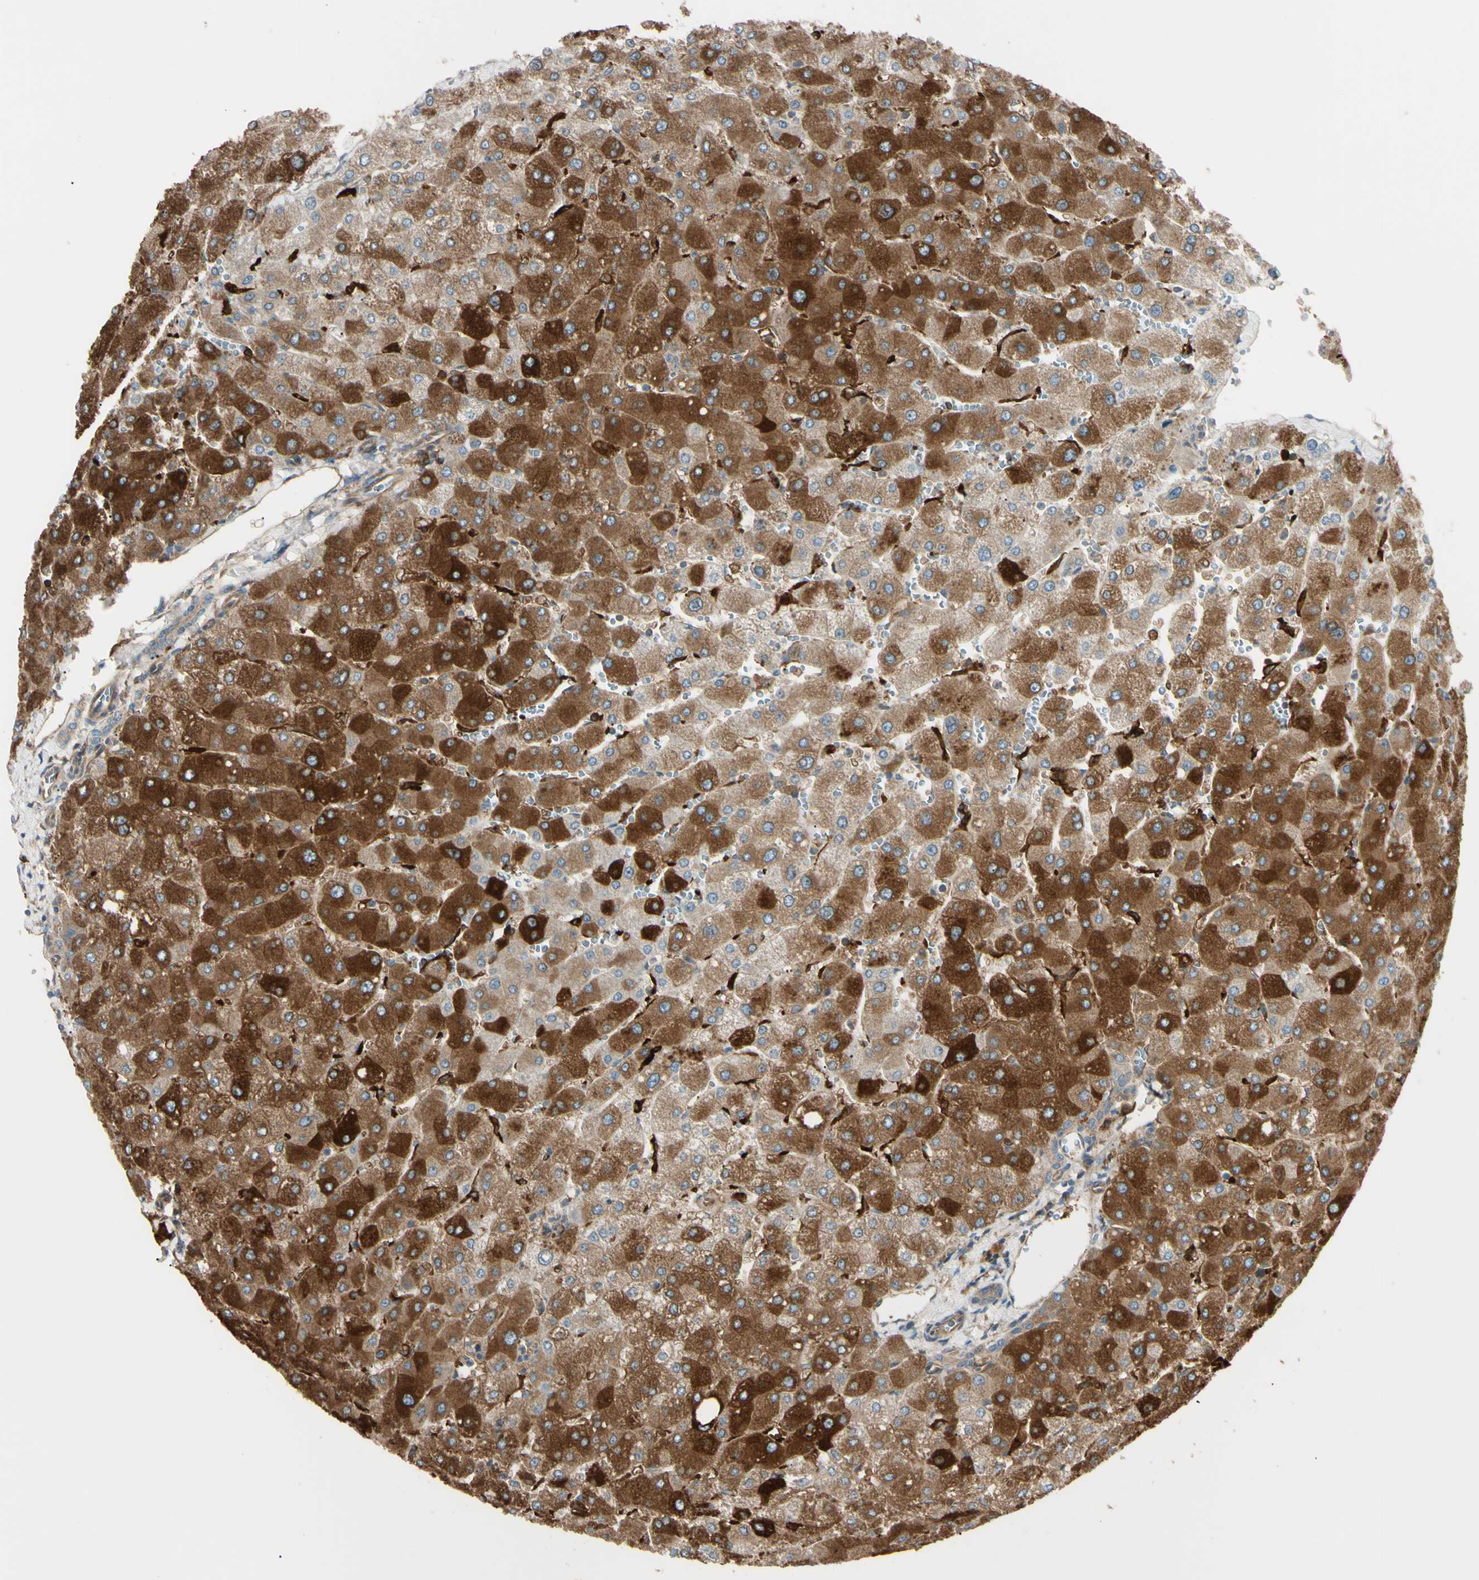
{"staining": {"intensity": "weak", "quantity": ">75%", "location": "cytoplasmic/membranous"}, "tissue": "liver", "cell_type": "Cholangiocytes", "image_type": "normal", "snomed": [{"axis": "morphology", "description": "Normal tissue, NOS"}, {"axis": "topography", "description": "Liver"}], "caption": "Cholangiocytes display low levels of weak cytoplasmic/membranous expression in about >75% of cells in benign liver. Immunohistochemistry (ihc) stains the protein in brown and the nuclei are stained blue.", "gene": "PTPN12", "patient": {"sex": "male", "age": 55}}